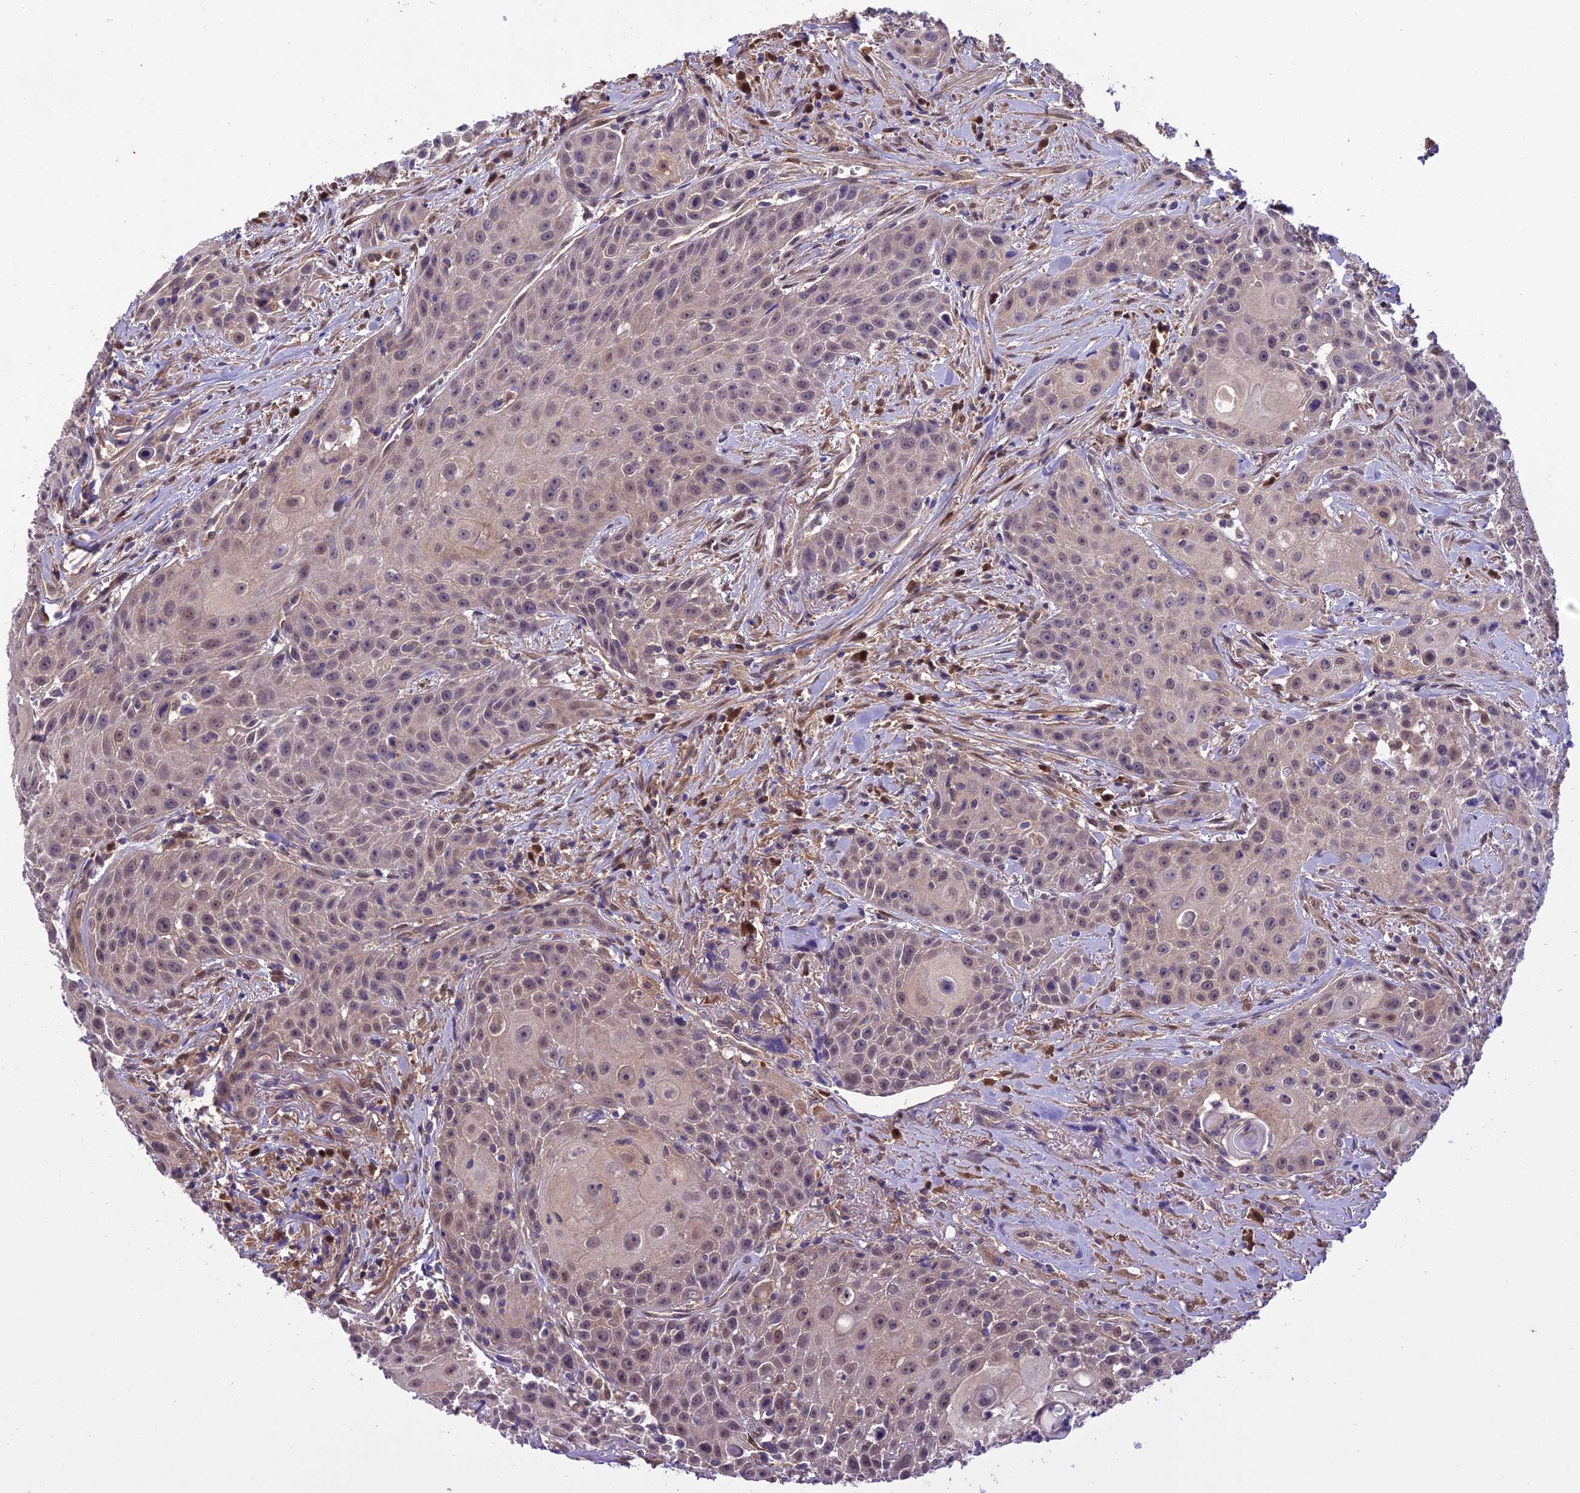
{"staining": {"intensity": "weak", "quantity": "<25%", "location": "nuclear"}, "tissue": "head and neck cancer", "cell_type": "Tumor cells", "image_type": "cancer", "snomed": [{"axis": "morphology", "description": "Squamous cell carcinoma, NOS"}, {"axis": "topography", "description": "Oral tissue"}, {"axis": "topography", "description": "Head-Neck"}], "caption": "Immunohistochemistry of human head and neck cancer reveals no staining in tumor cells.", "gene": "BORCS6", "patient": {"sex": "female", "age": 82}}